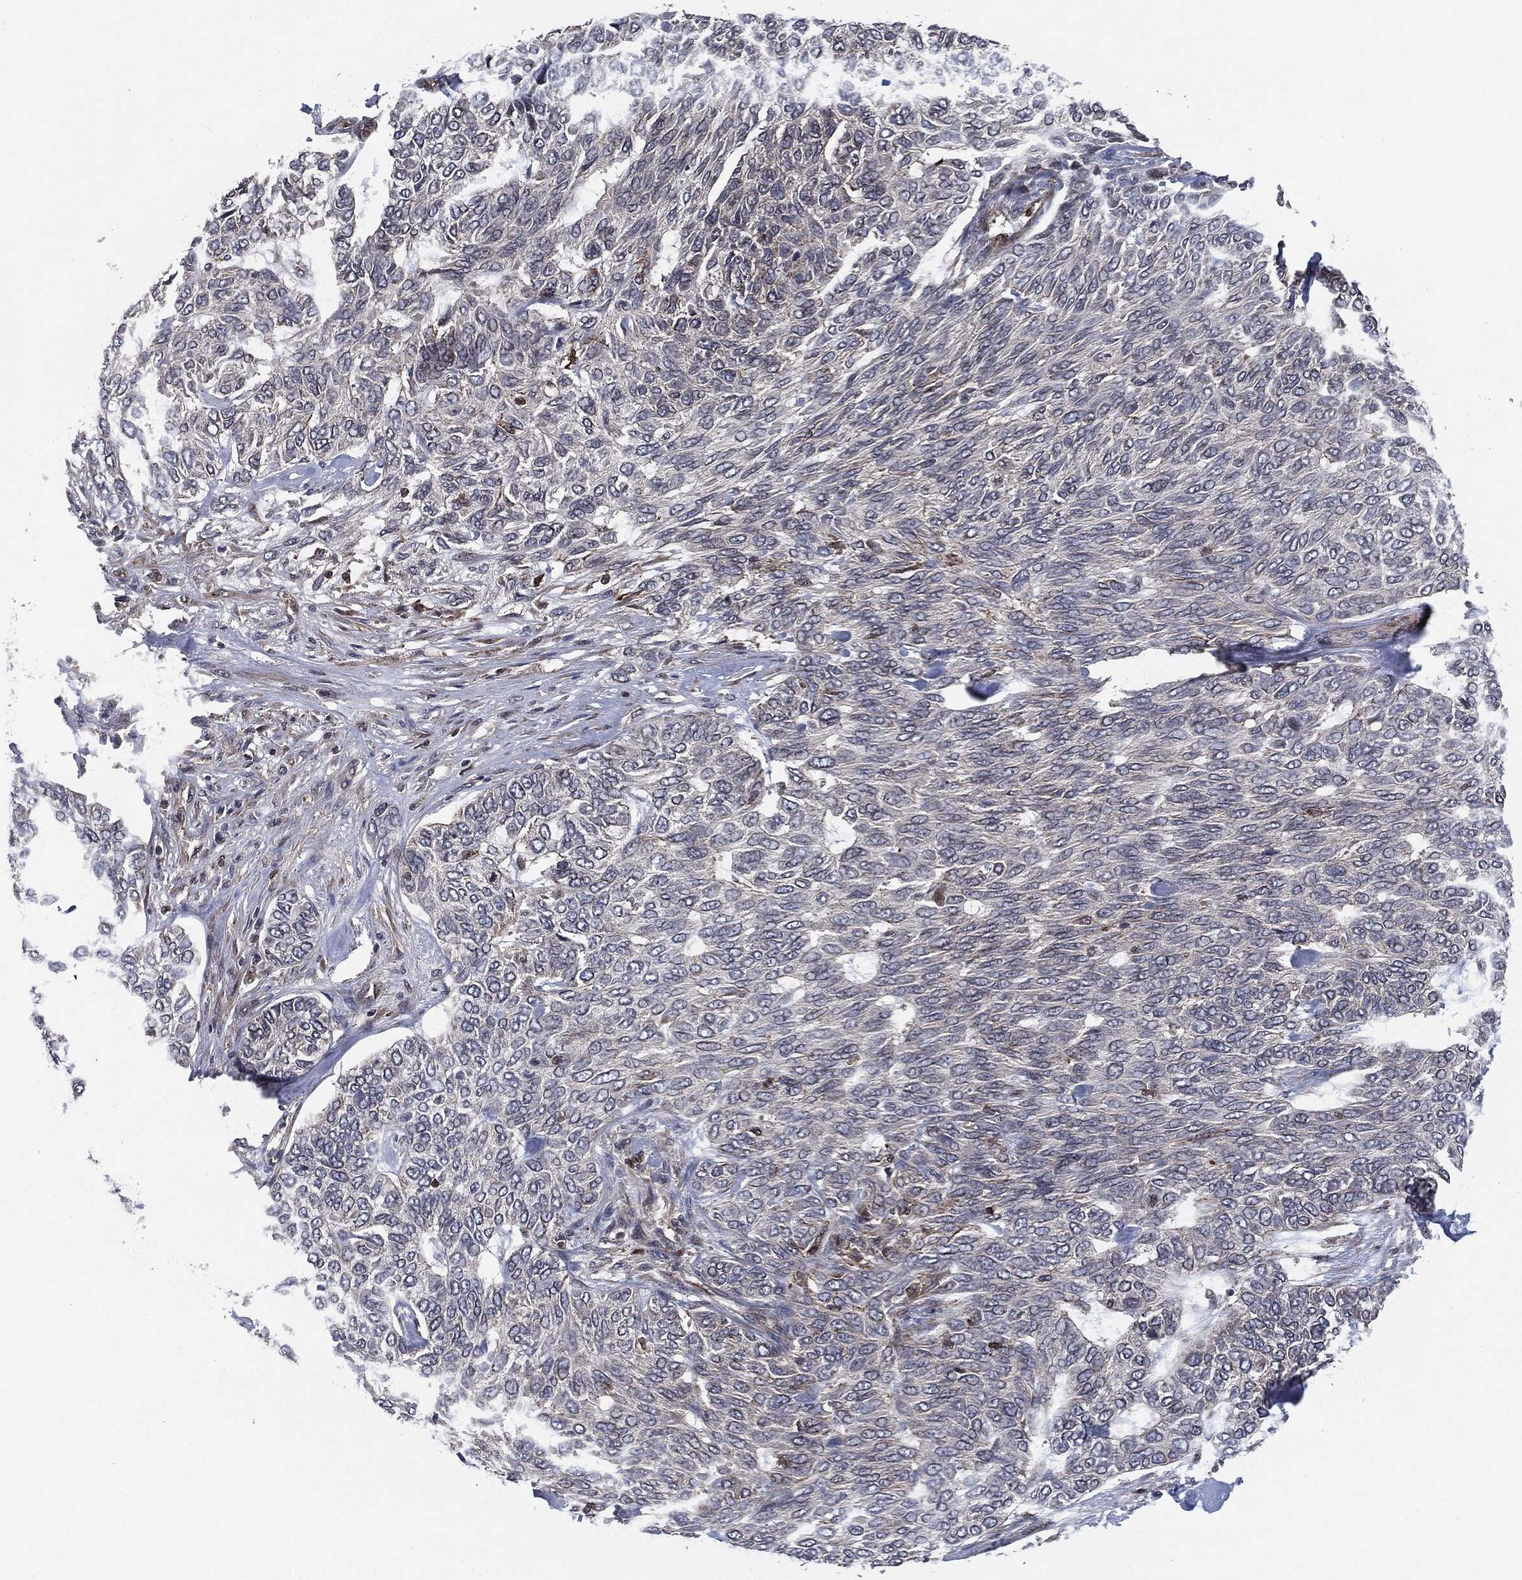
{"staining": {"intensity": "negative", "quantity": "none", "location": "none"}, "tissue": "skin cancer", "cell_type": "Tumor cells", "image_type": "cancer", "snomed": [{"axis": "morphology", "description": "Basal cell carcinoma"}, {"axis": "topography", "description": "Skin"}], "caption": "Immunohistochemistry (IHC) of human skin basal cell carcinoma reveals no positivity in tumor cells.", "gene": "UBR1", "patient": {"sex": "female", "age": 65}}